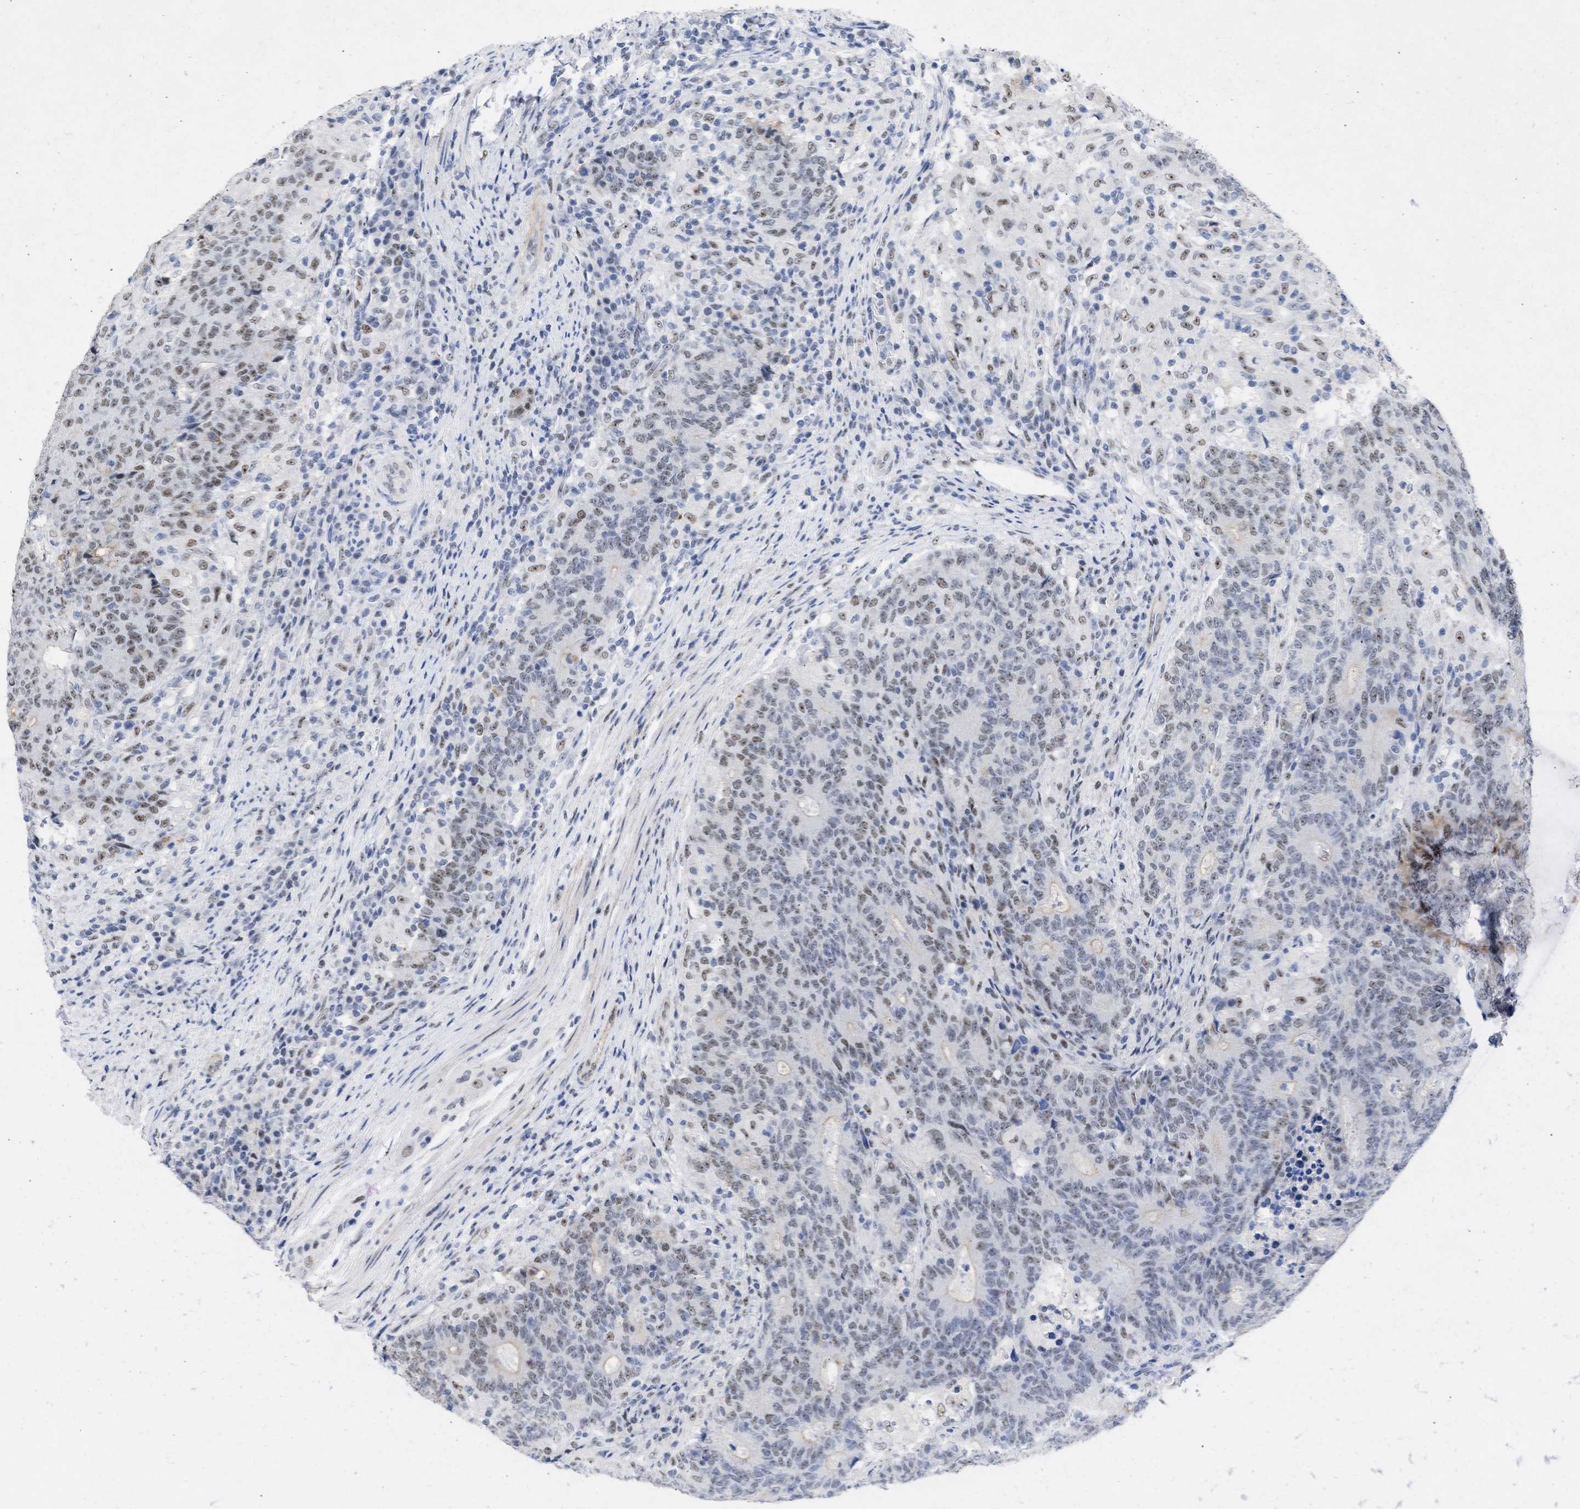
{"staining": {"intensity": "moderate", "quantity": ">75%", "location": "nuclear"}, "tissue": "colorectal cancer", "cell_type": "Tumor cells", "image_type": "cancer", "snomed": [{"axis": "morphology", "description": "Normal tissue, NOS"}, {"axis": "morphology", "description": "Adenocarcinoma, NOS"}, {"axis": "topography", "description": "Colon"}], "caption": "Protein staining of colorectal adenocarcinoma tissue shows moderate nuclear positivity in about >75% of tumor cells.", "gene": "DDX41", "patient": {"sex": "female", "age": 75}}